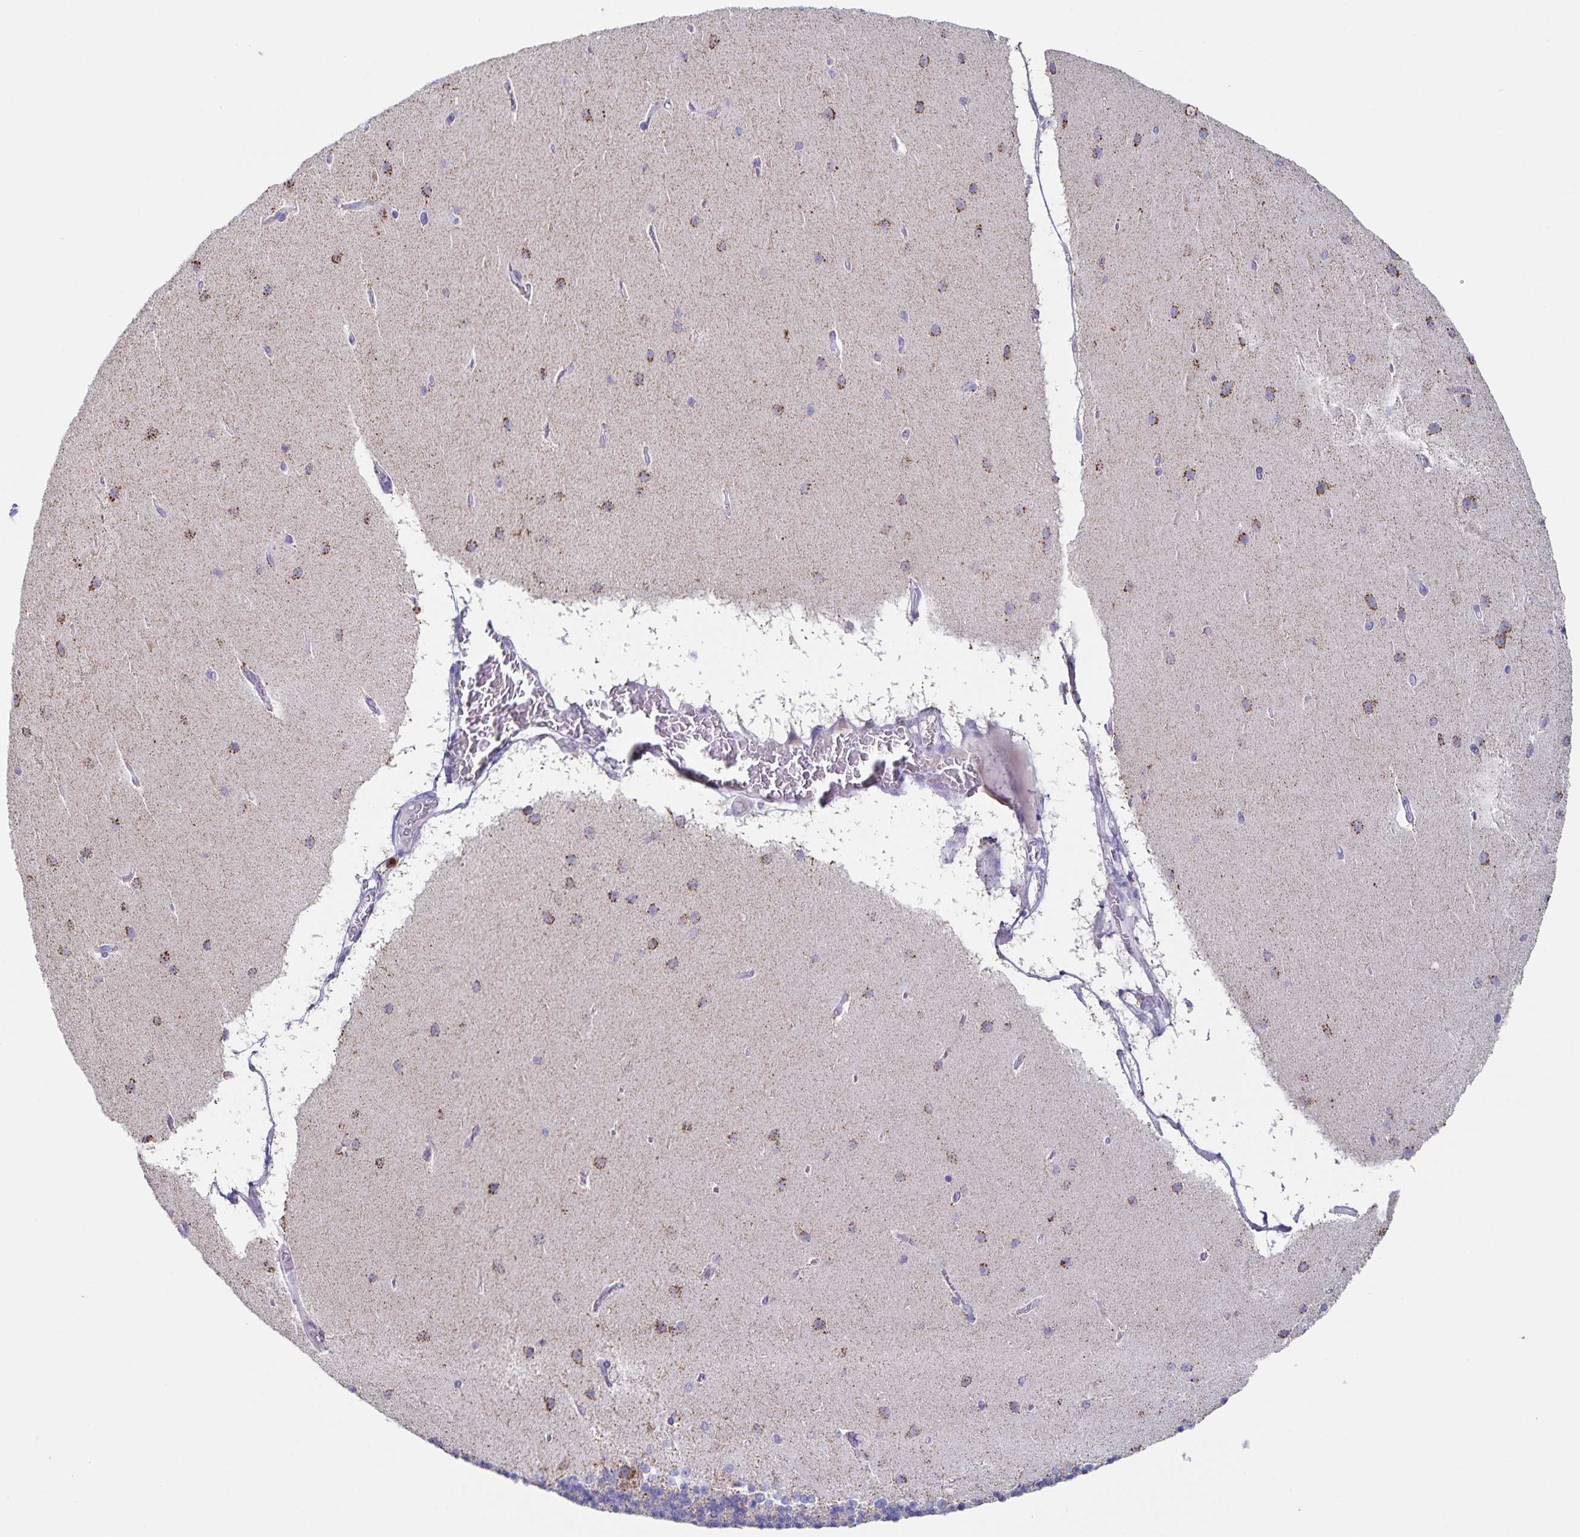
{"staining": {"intensity": "negative", "quantity": "none", "location": "none"}, "tissue": "cerebellum", "cell_type": "Cells in granular layer", "image_type": "normal", "snomed": [{"axis": "morphology", "description": "Normal tissue, NOS"}, {"axis": "topography", "description": "Cerebellum"}], "caption": "The IHC histopathology image has no significant positivity in cells in granular layer of cerebellum. The staining was performed using DAB to visualize the protein expression in brown, while the nuclei were stained in blue with hematoxylin (Magnification: 20x).", "gene": "RPL36A", "patient": {"sex": "female", "age": 54}}